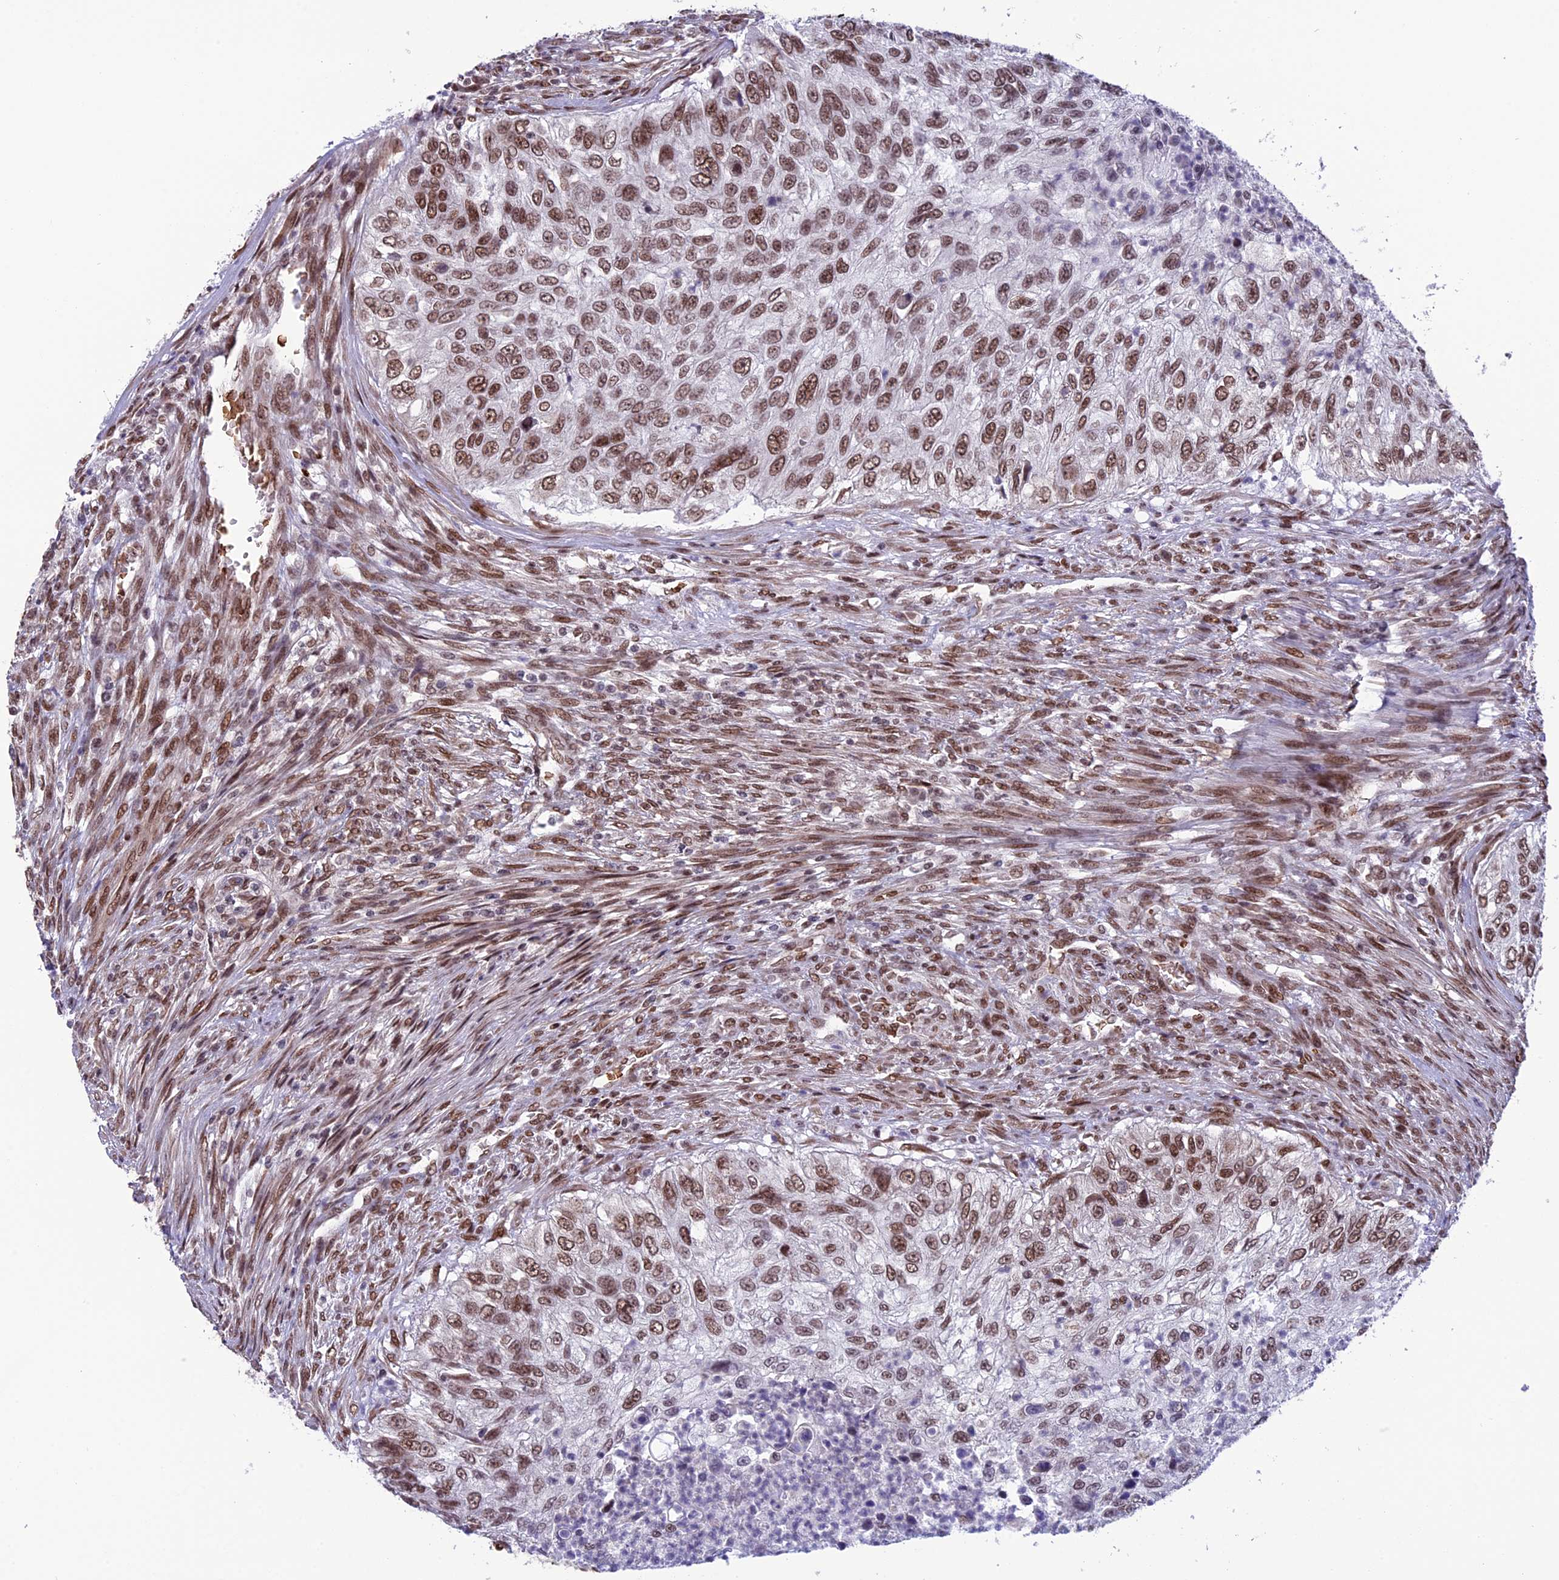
{"staining": {"intensity": "moderate", "quantity": ">75%", "location": "nuclear"}, "tissue": "urothelial cancer", "cell_type": "Tumor cells", "image_type": "cancer", "snomed": [{"axis": "morphology", "description": "Urothelial carcinoma, High grade"}, {"axis": "topography", "description": "Urinary bladder"}], "caption": "IHC of human high-grade urothelial carcinoma demonstrates medium levels of moderate nuclear positivity in about >75% of tumor cells. (DAB (3,3'-diaminobenzidine) IHC, brown staining for protein, blue staining for nuclei).", "gene": "MPHOSPH8", "patient": {"sex": "female", "age": 60}}